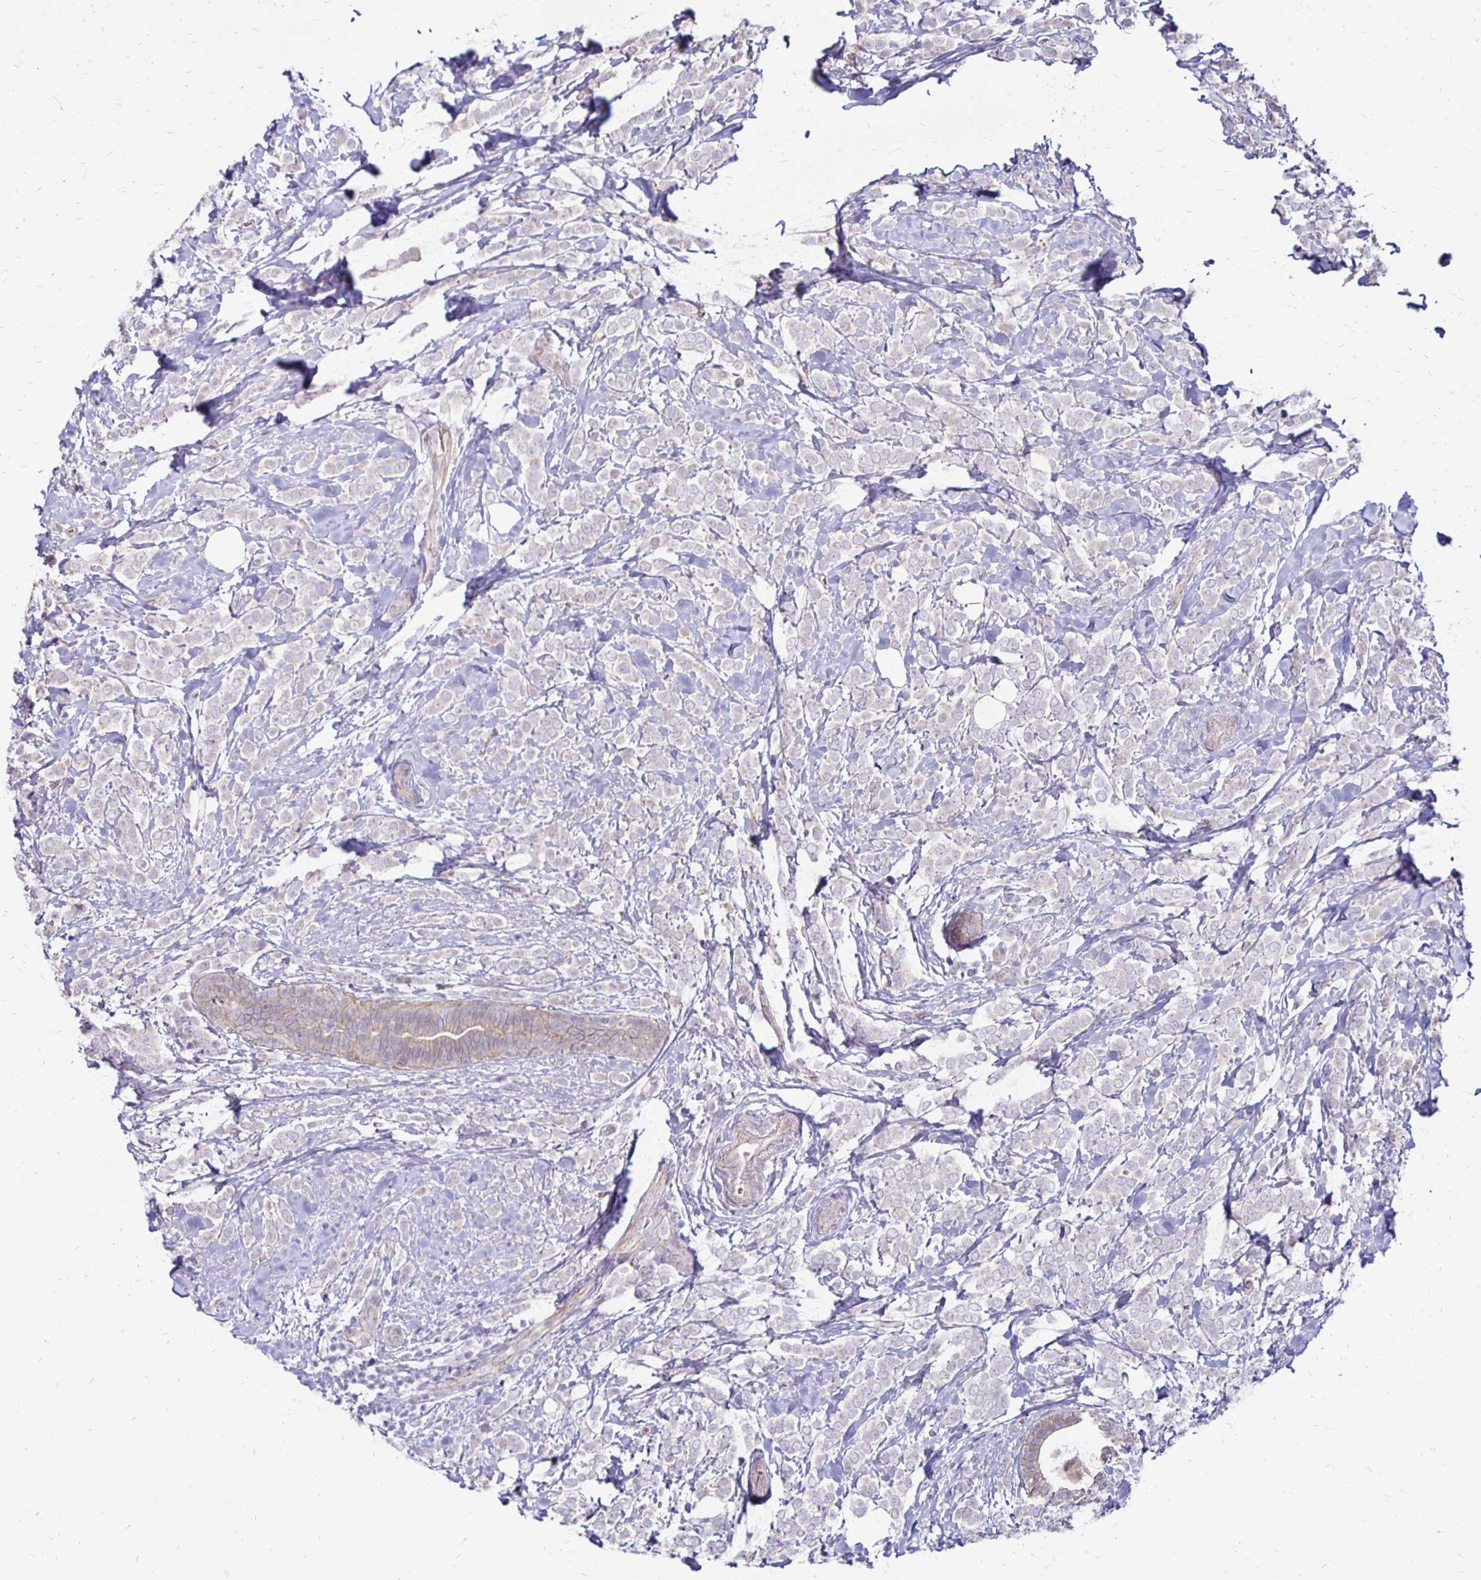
{"staining": {"intensity": "negative", "quantity": "none", "location": "none"}, "tissue": "breast cancer", "cell_type": "Tumor cells", "image_type": "cancer", "snomed": [{"axis": "morphology", "description": "Lobular carcinoma"}, {"axis": "topography", "description": "Breast"}], "caption": "High magnification brightfield microscopy of breast lobular carcinoma stained with DAB (3,3'-diaminobenzidine) (brown) and counterstained with hematoxylin (blue): tumor cells show no significant positivity. (Immunohistochemistry (ihc), brightfield microscopy, high magnification).", "gene": "KATNBL1", "patient": {"sex": "female", "age": 49}}